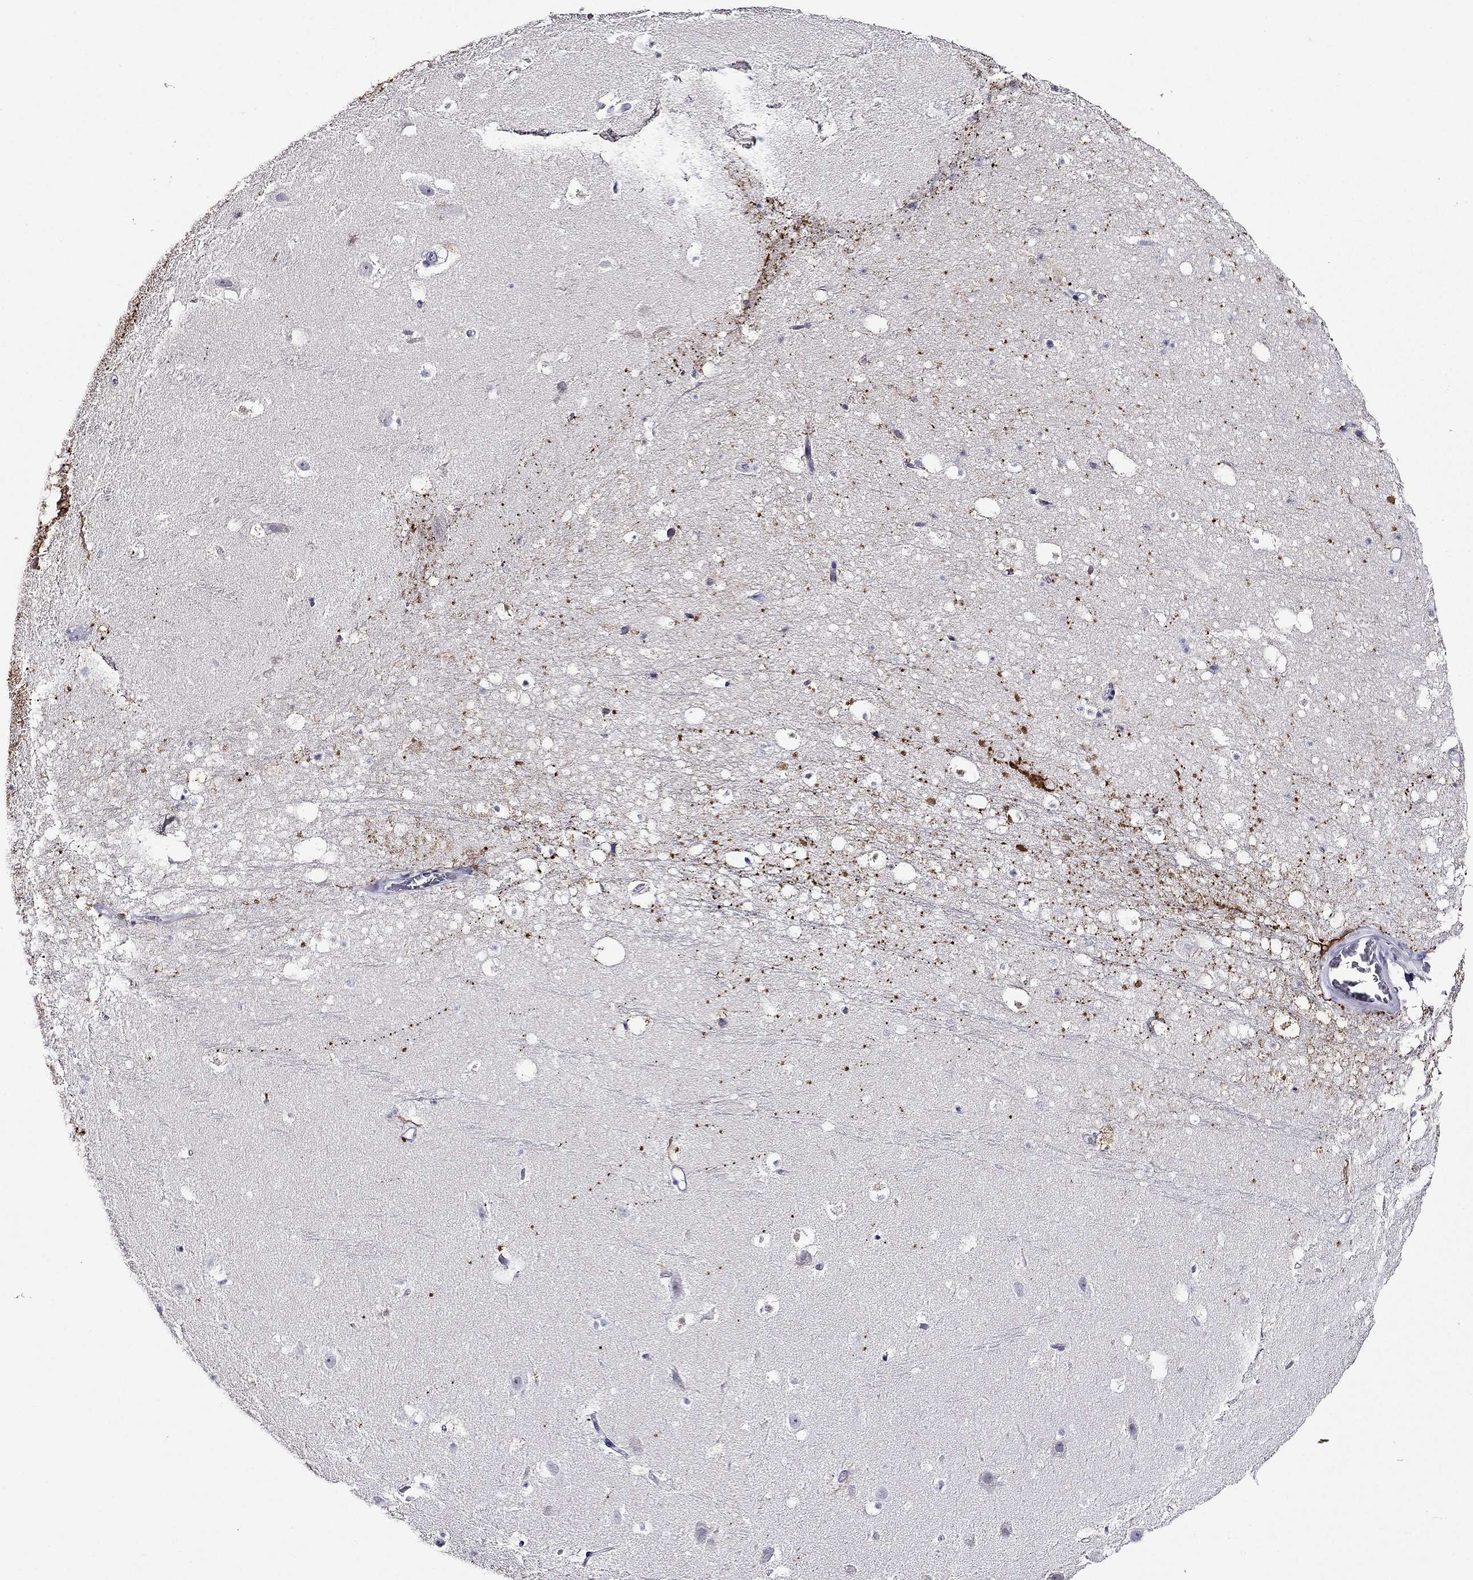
{"staining": {"intensity": "negative", "quantity": "none", "location": "none"}, "tissue": "hippocampus", "cell_type": "Glial cells", "image_type": "normal", "snomed": [{"axis": "morphology", "description": "Normal tissue, NOS"}, {"axis": "topography", "description": "Hippocampus"}], "caption": "Protein analysis of benign hippocampus shows no significant positivity in glial cells. Nuclei are stained in blue.", "gene": "ODF4", "patient": {"sex": "male", "age": 26}}